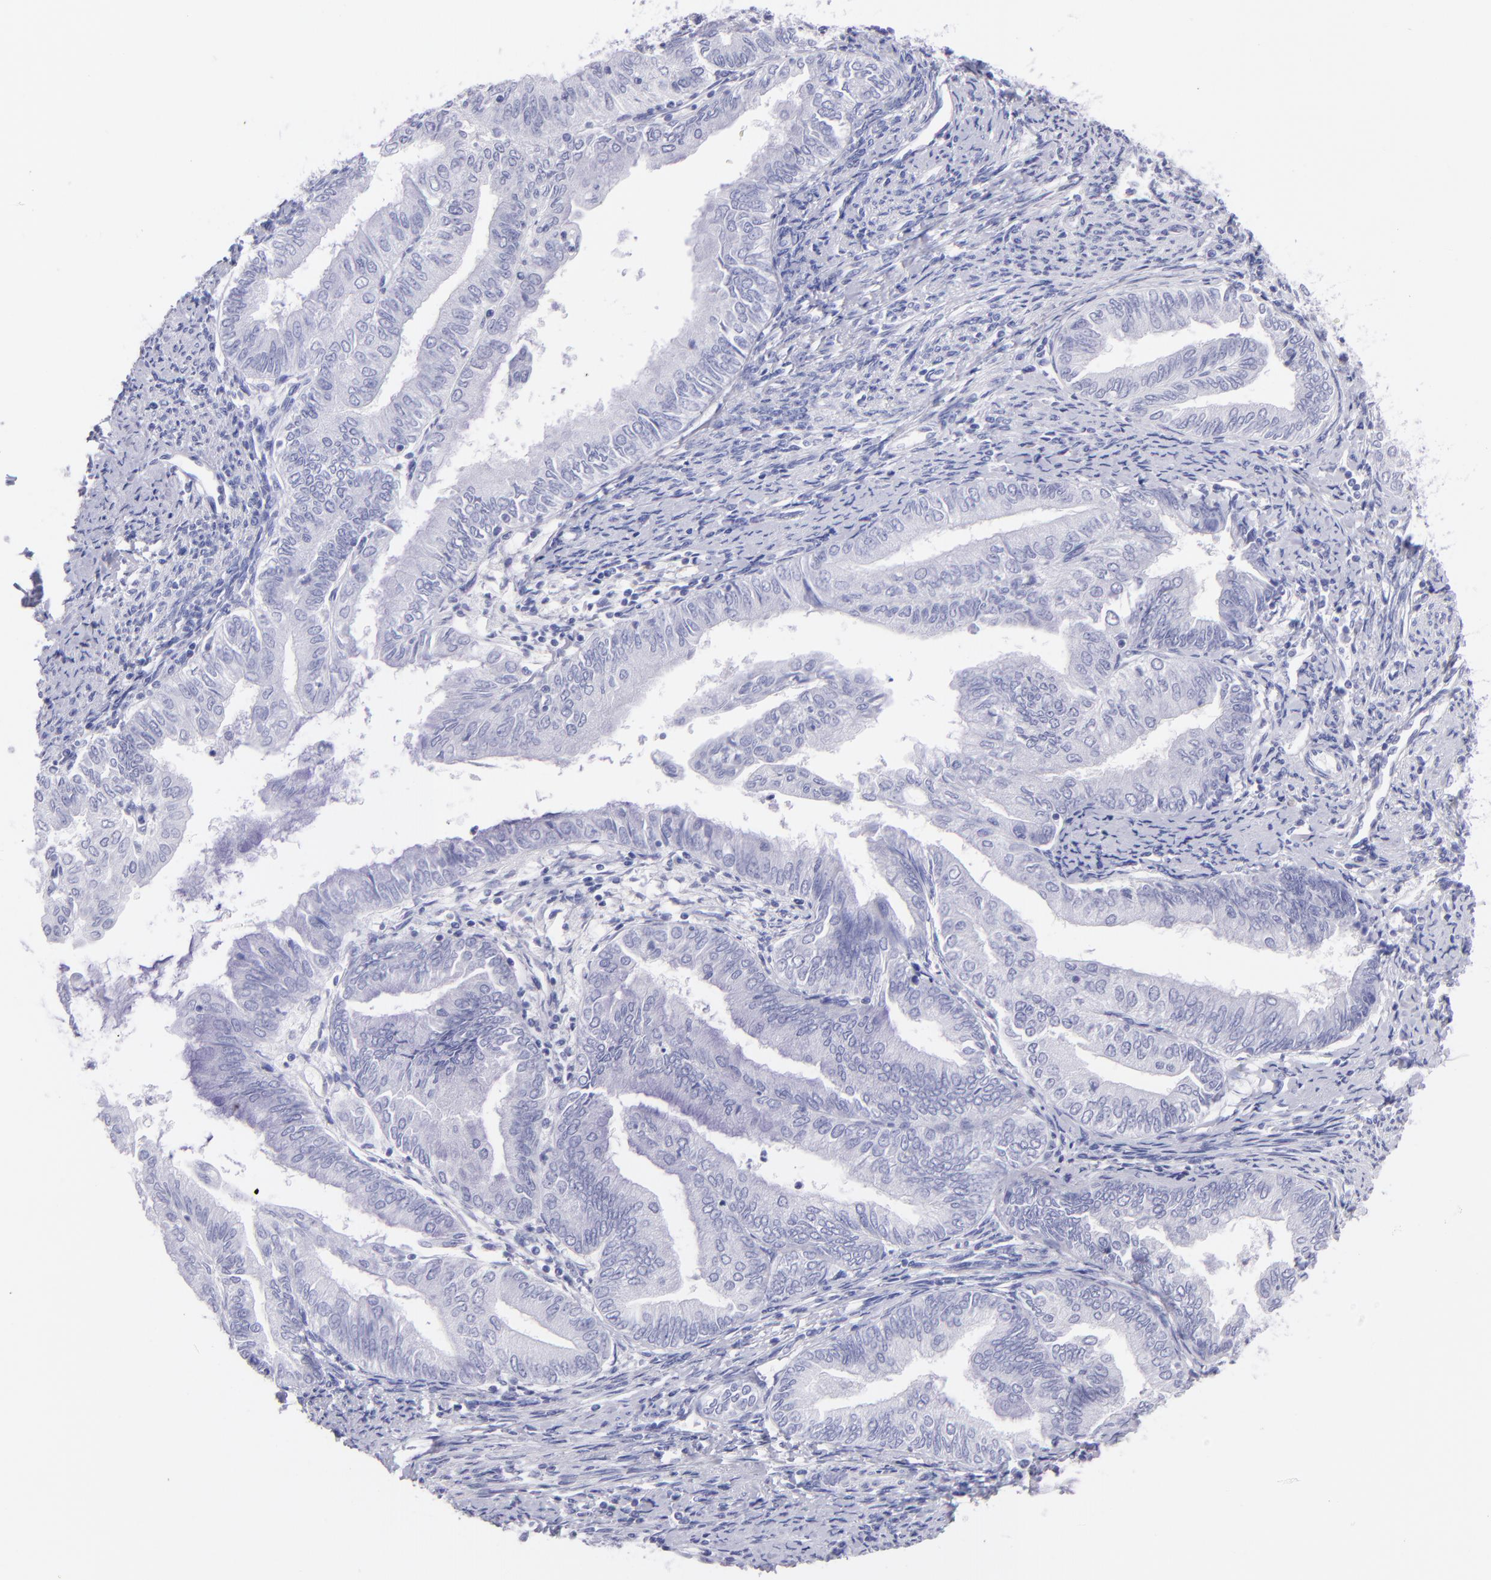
{"staining": {"intensity": "negative", "quantity": "none", "location": "none"}, "tissue": "endometrial cancer", "cell_type": "Tumor cells", "image_type": "cancer", "snomed": [{"axis": "morphology", "description": "Adenocarcinoma, NOS"}, {"axis": "topography", "description": "Endometrium"}], "caption": "DAB (3,3'-diaminobenzidine) immunohistochemical staining of endometrial cancer (adenocarcinoma) shows no significant expression in tumor cells. (Stains: DAB IHC with hematoxylin counter stain, Microscopy: brightfield microscopy at high magnification).", "gene": "CNP", "patient": {"sex": "female", "age": 66}}